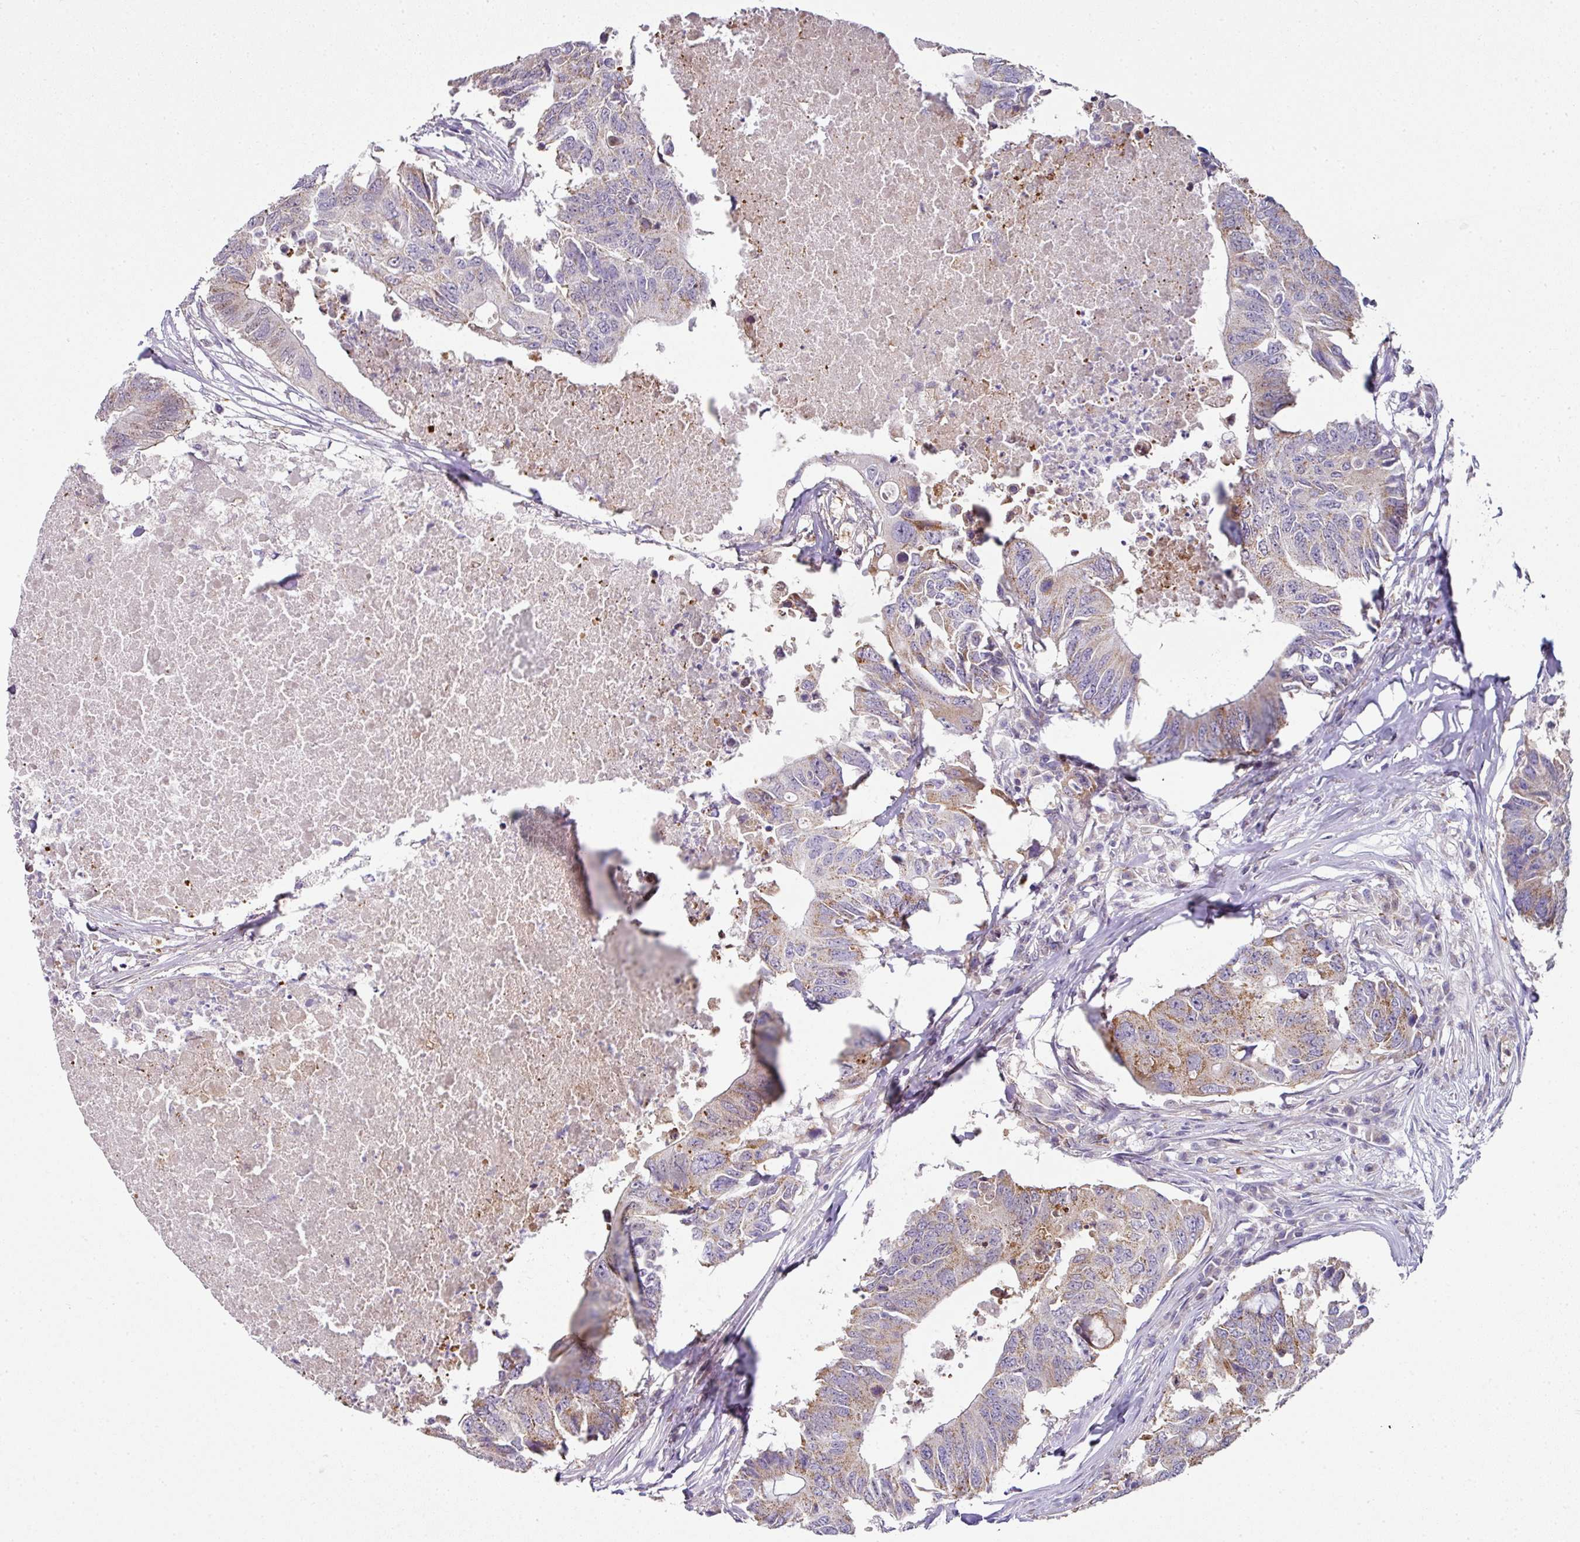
{"staining": {"intensity": "moderate", "quantity": "25%-75%", "location": "cytoplasmic/membranous"}, "tissue": "colorectal cancer", "cell_type": "Tumor cells", "image_type": "cancer", "snomed": [{"axis": "morphology", "description": "Adenocarcinoma, NOS"}, {"axis": "topography", "description": "Colon"}], "caption": "Brown immunohistochemical staining in human colorectal adenocarcinoma exhibits moderate cytoplasmic/membranous expression in about 25%-75% of tumor cells.", "gene": "ANKRD18A", "patient": {"sex": "male", "age": 71}}